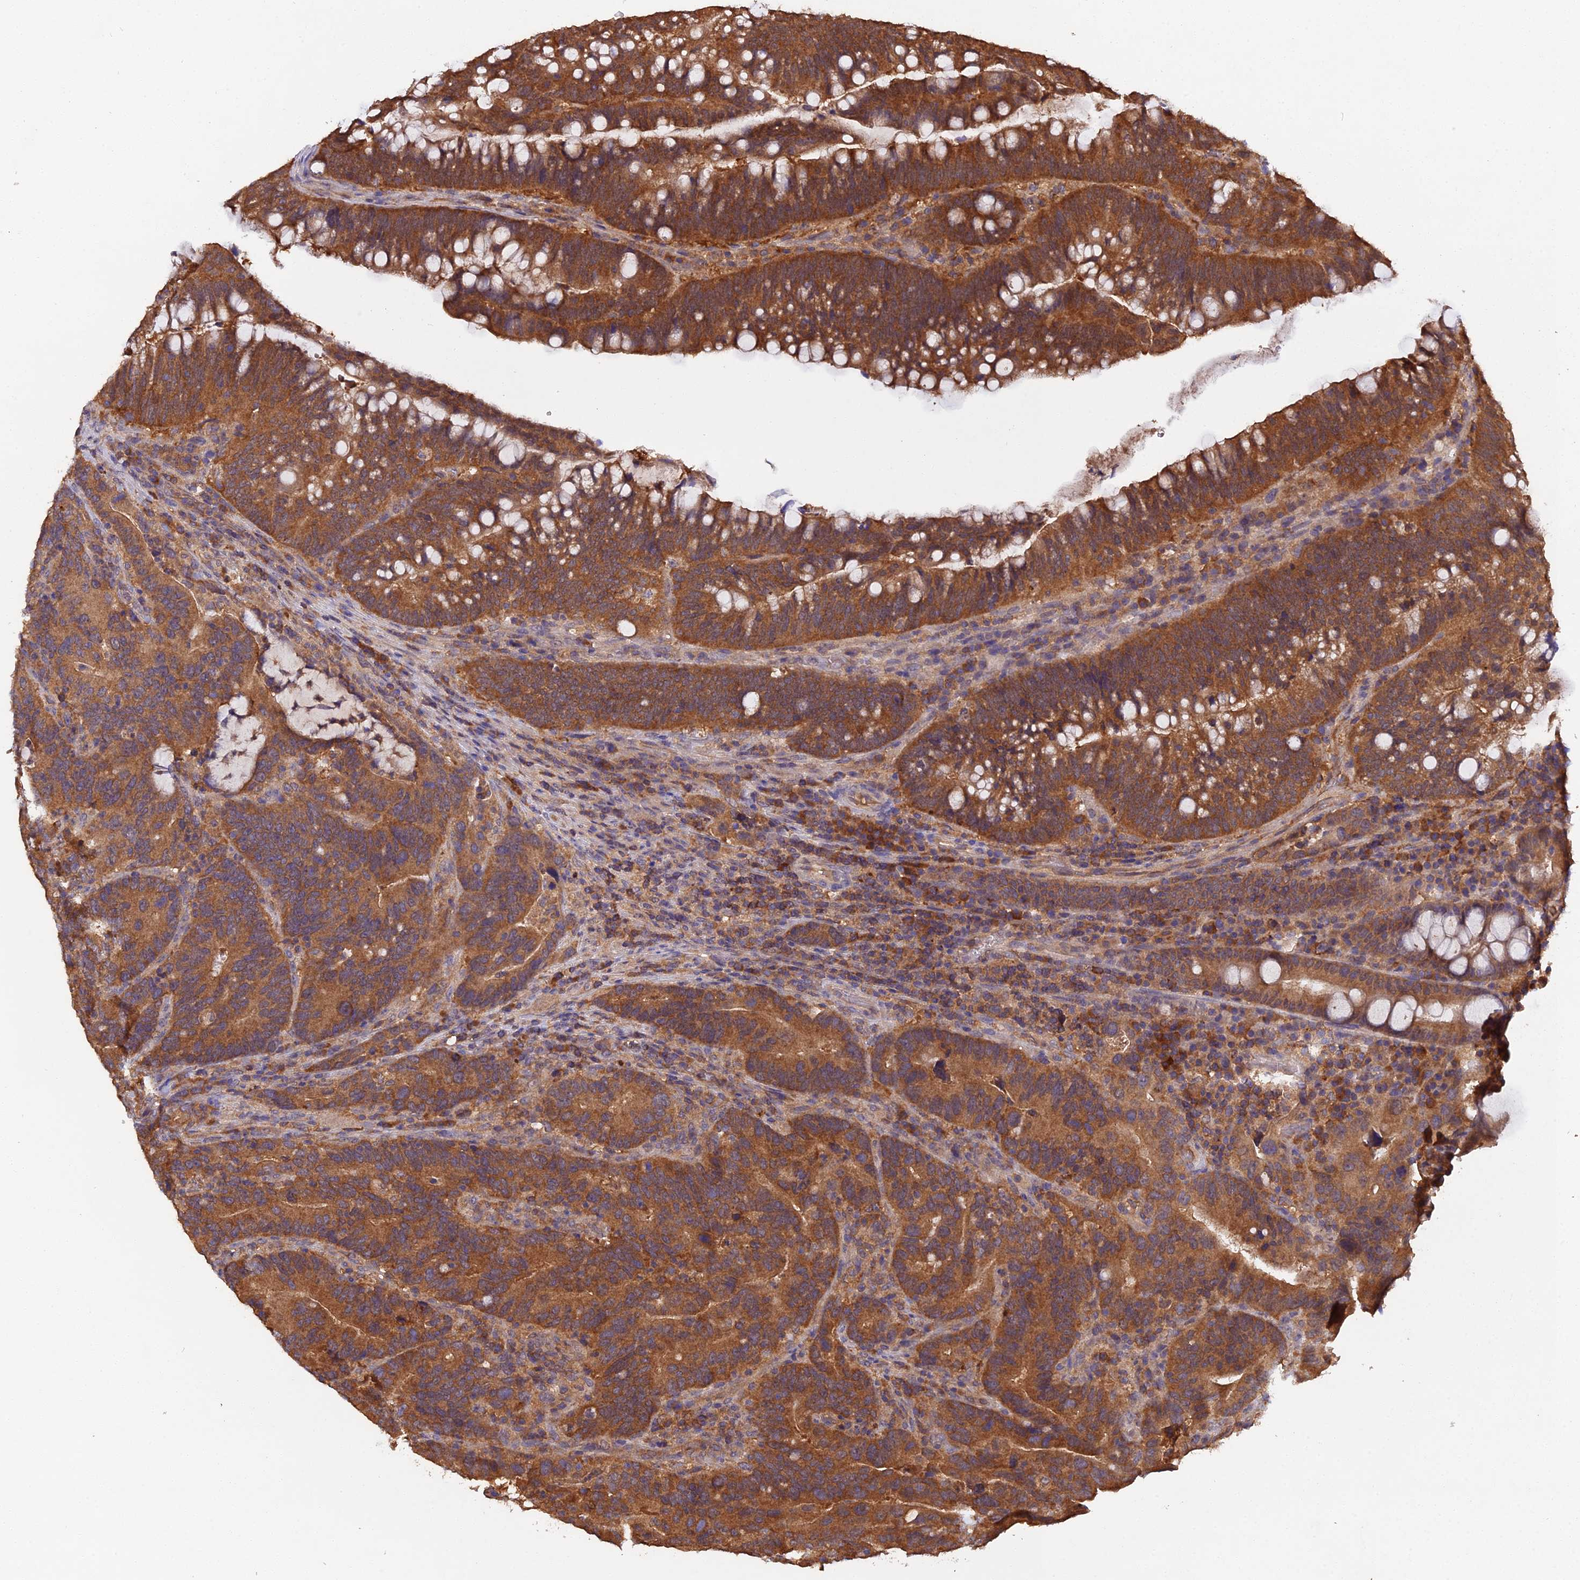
{"staining": {"intensity": "strong", "quantity": ">75%", "location": "cytoplasmic/membranous"}, "tissue": "colorectal cancer", "cell_type": "Tumor cells", "image_type": "cancer", "snomed": [{"axis": "morphology", "description": "Adenocarcinoma, NOS"}, {"axis": "topography", "description": "Colon"}], "caption": "Brown immunohistochemical staining in colorectal cancer reveals strong cytoplasmic/membranous positivity in about >75% of tumor cells. (Stains: DAB (3,3'-diaminobenzidine) in brown, nuclei in blue, Microscopy: brightfield microscopy at high magnification).", "gene": "TMEM258", "patient": {"sex": "female", "age": 66}}